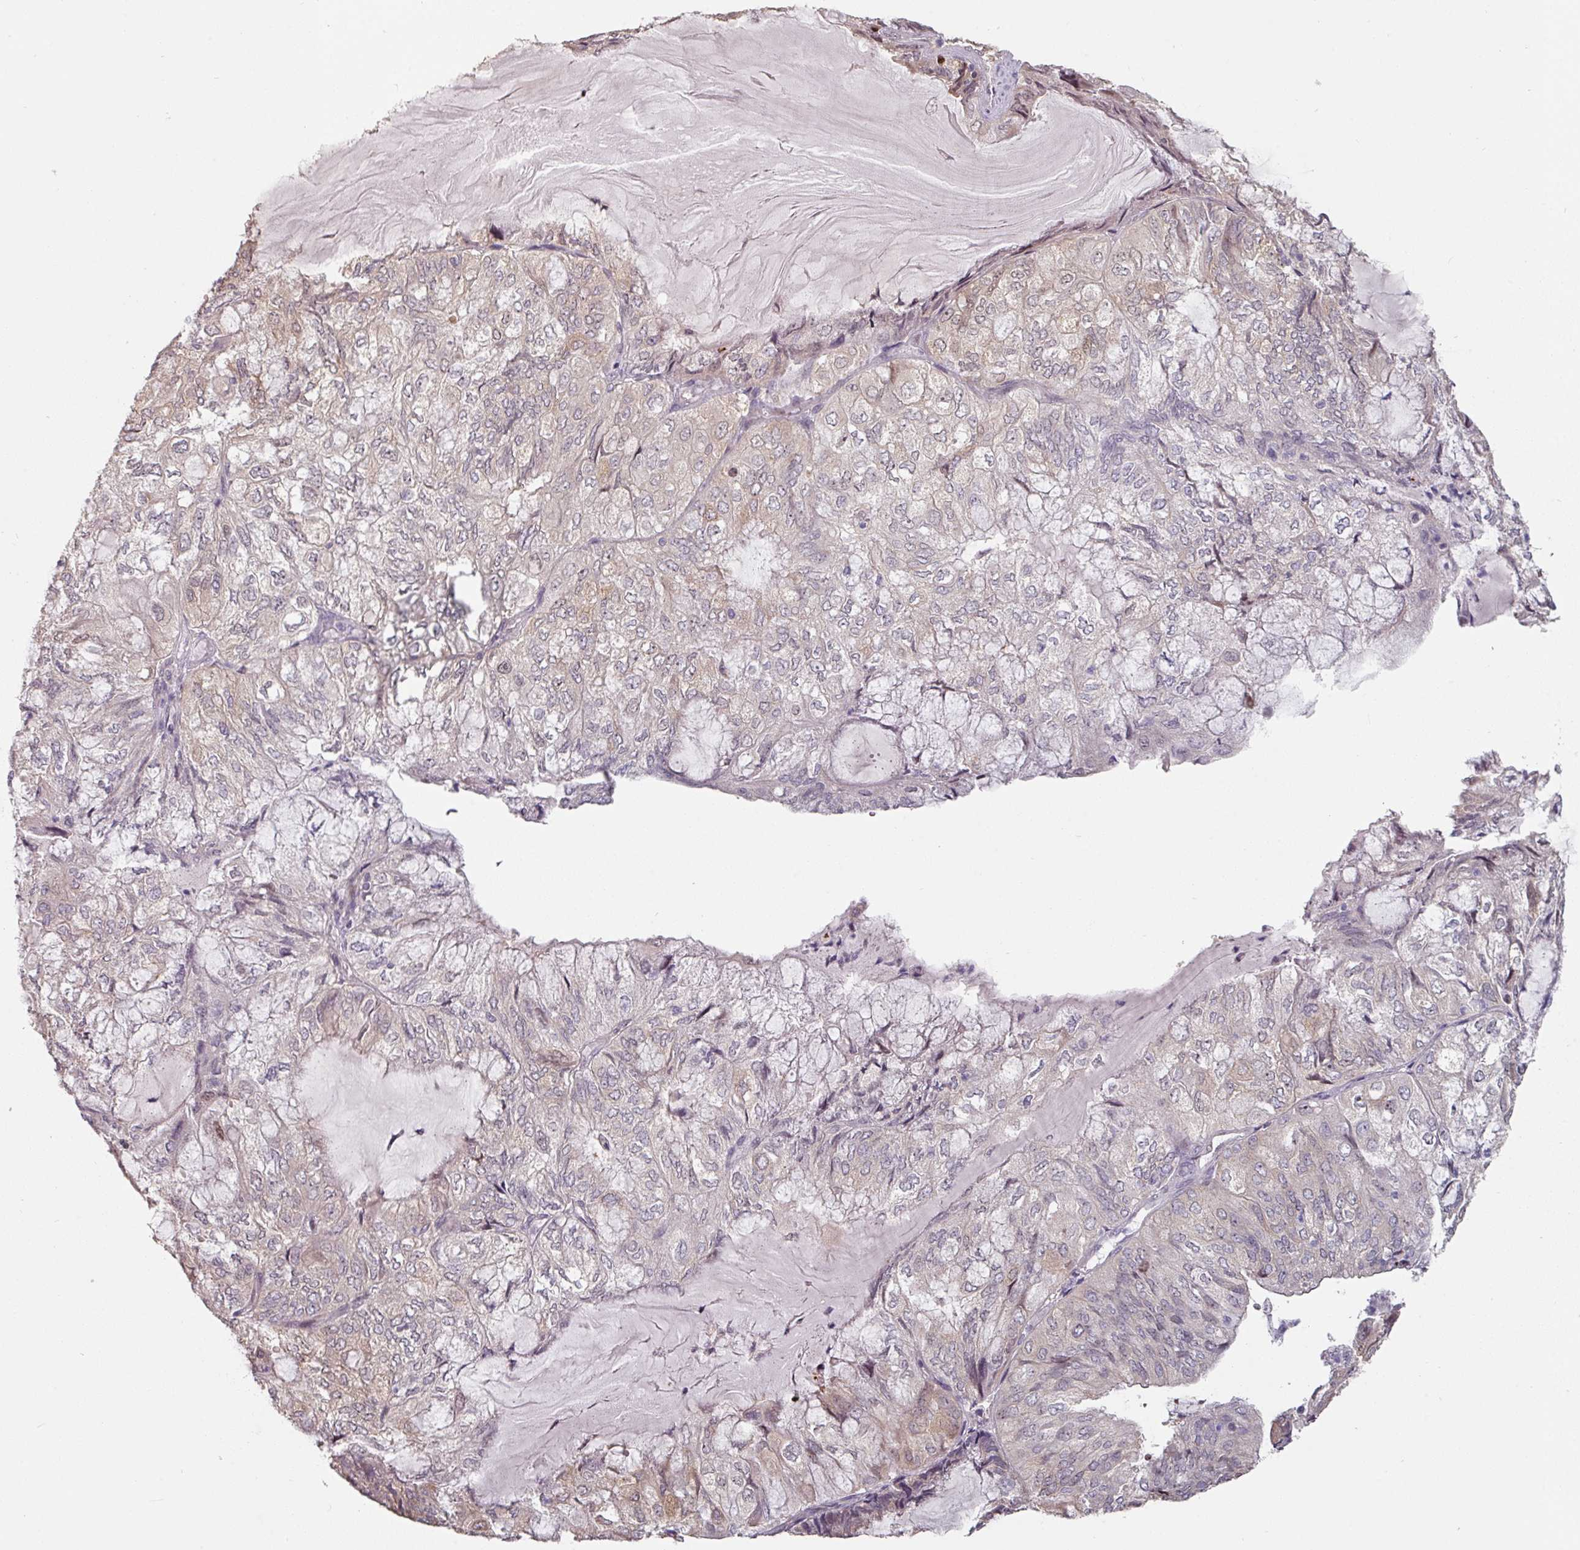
{"staining": {"intensity": "weak", "quantity": "<25%", "location": "cytoplasmic/membranous"}, "tissue": "endometrial cancer", "cell_type": "Tumor cells", "image_type": "cancer", "snomed": [{"axis": "morphology", "description": "Adenocarcinoma, NOS"}, {"axis": "topography", "description": "Endometrium"}], "caption": "Tumor cells are negative for protein expression in human endometrial cancer (adenocarcinoma). The staining is performed using DAB (3,3'-diaminobenzidine) brown chromogen with nuclei counter-stained in using hematoxylin.", "gene": "ZBTB6", "patient": {"sex": "female", "age": 81}}